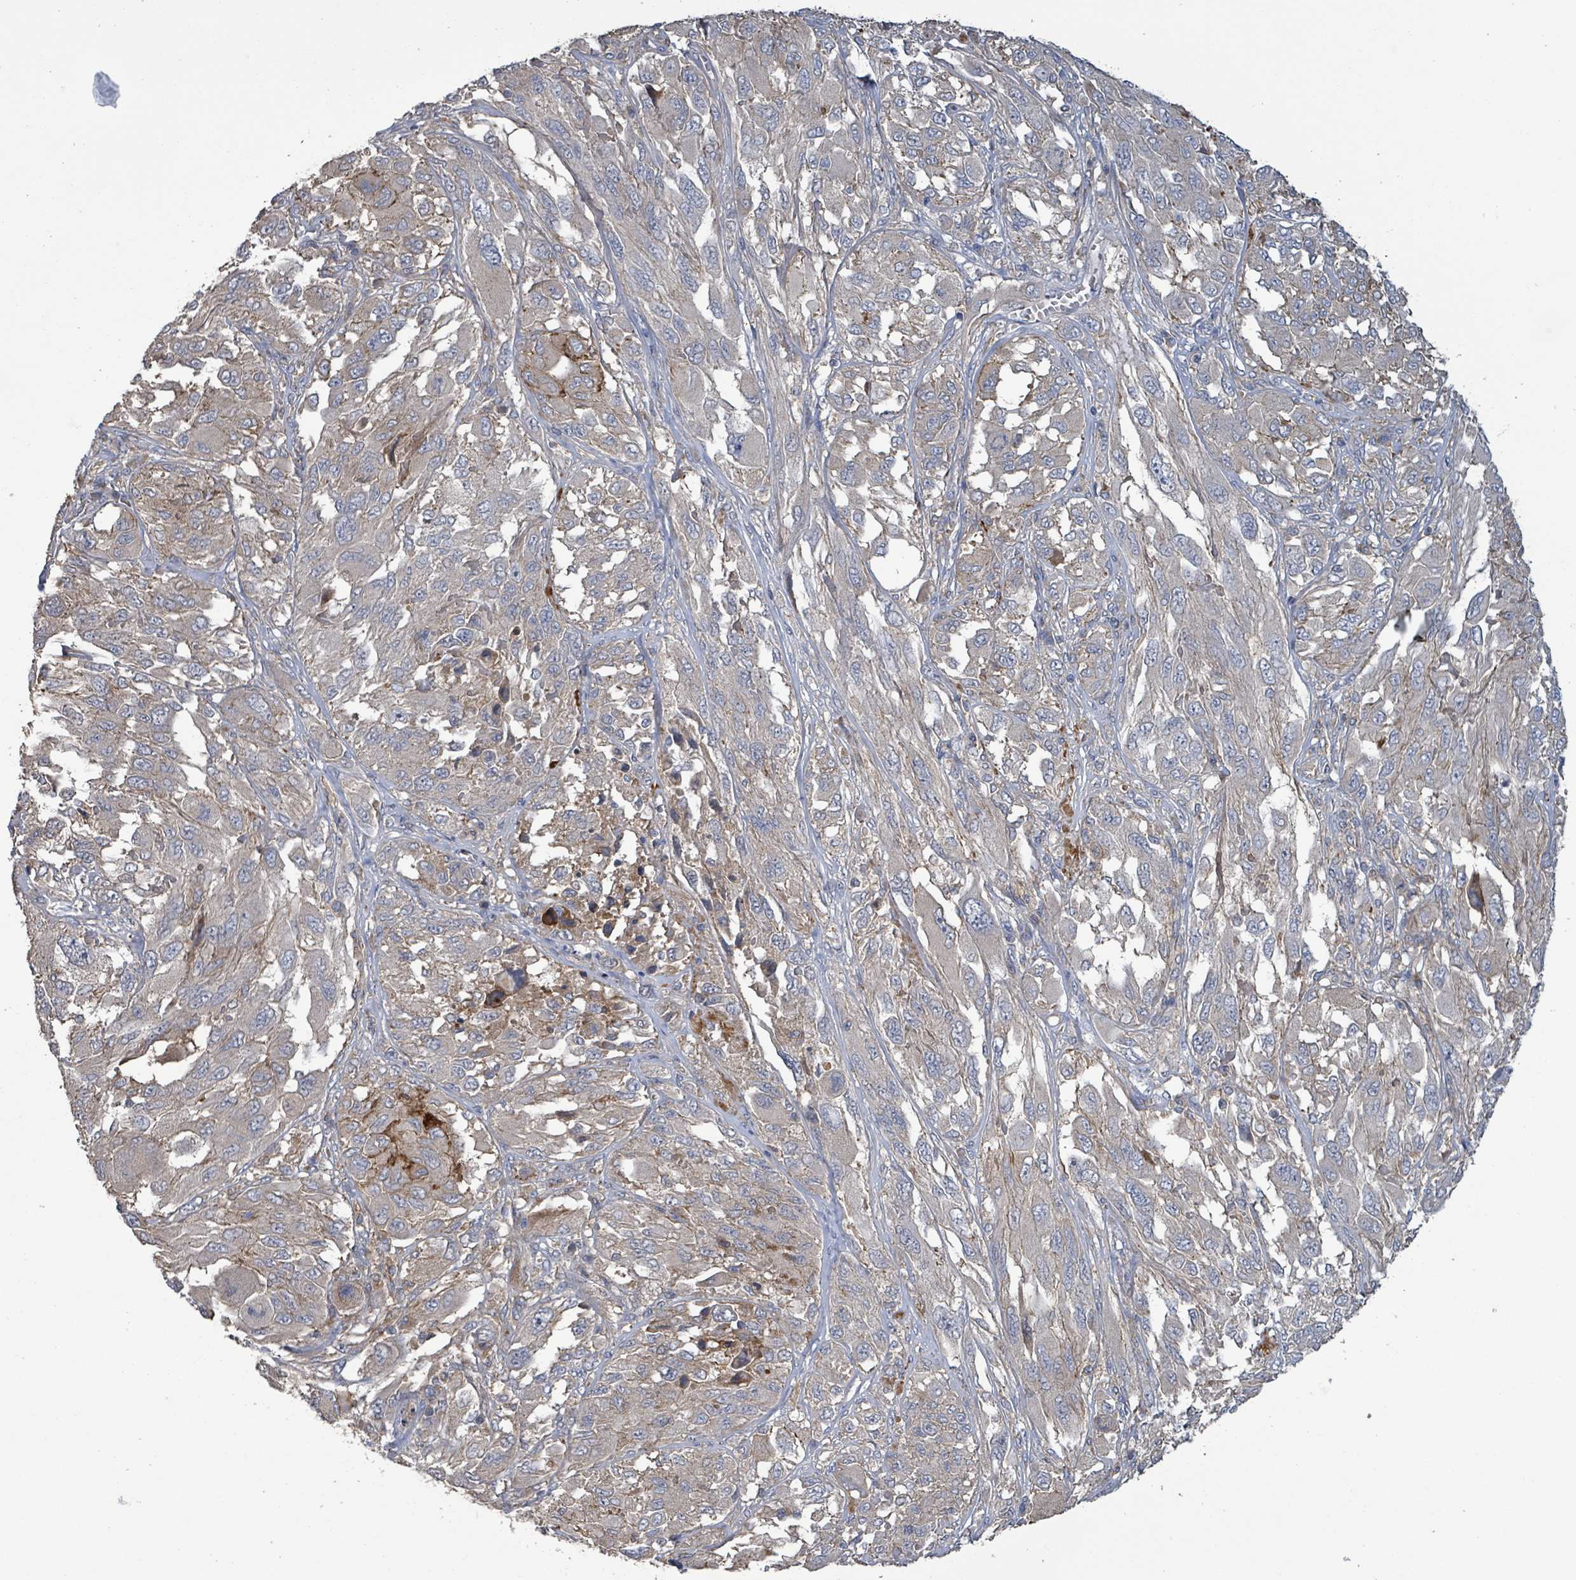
{"staining": {"intensity": "moderate", "quantity": "<25%", "location": "cytoplasmic/membranous"}, "tissue": "melanoma", "cell_type": "Tumor cells", "image_type": "cancer", "snomed": [{"axis": "morphology", "description": "Malignant melanoma, NOS"}, {"axis": "topography", "description": "Skin"}], "caption": "There is low levels of moderate cytoplasmic/membranous expression in tumor cells of melanoma, as demonstrated by immunohistochemical staining (brown color).", "gene": "PLAAT1", "patient": {"sex": "female", "age": 91}}